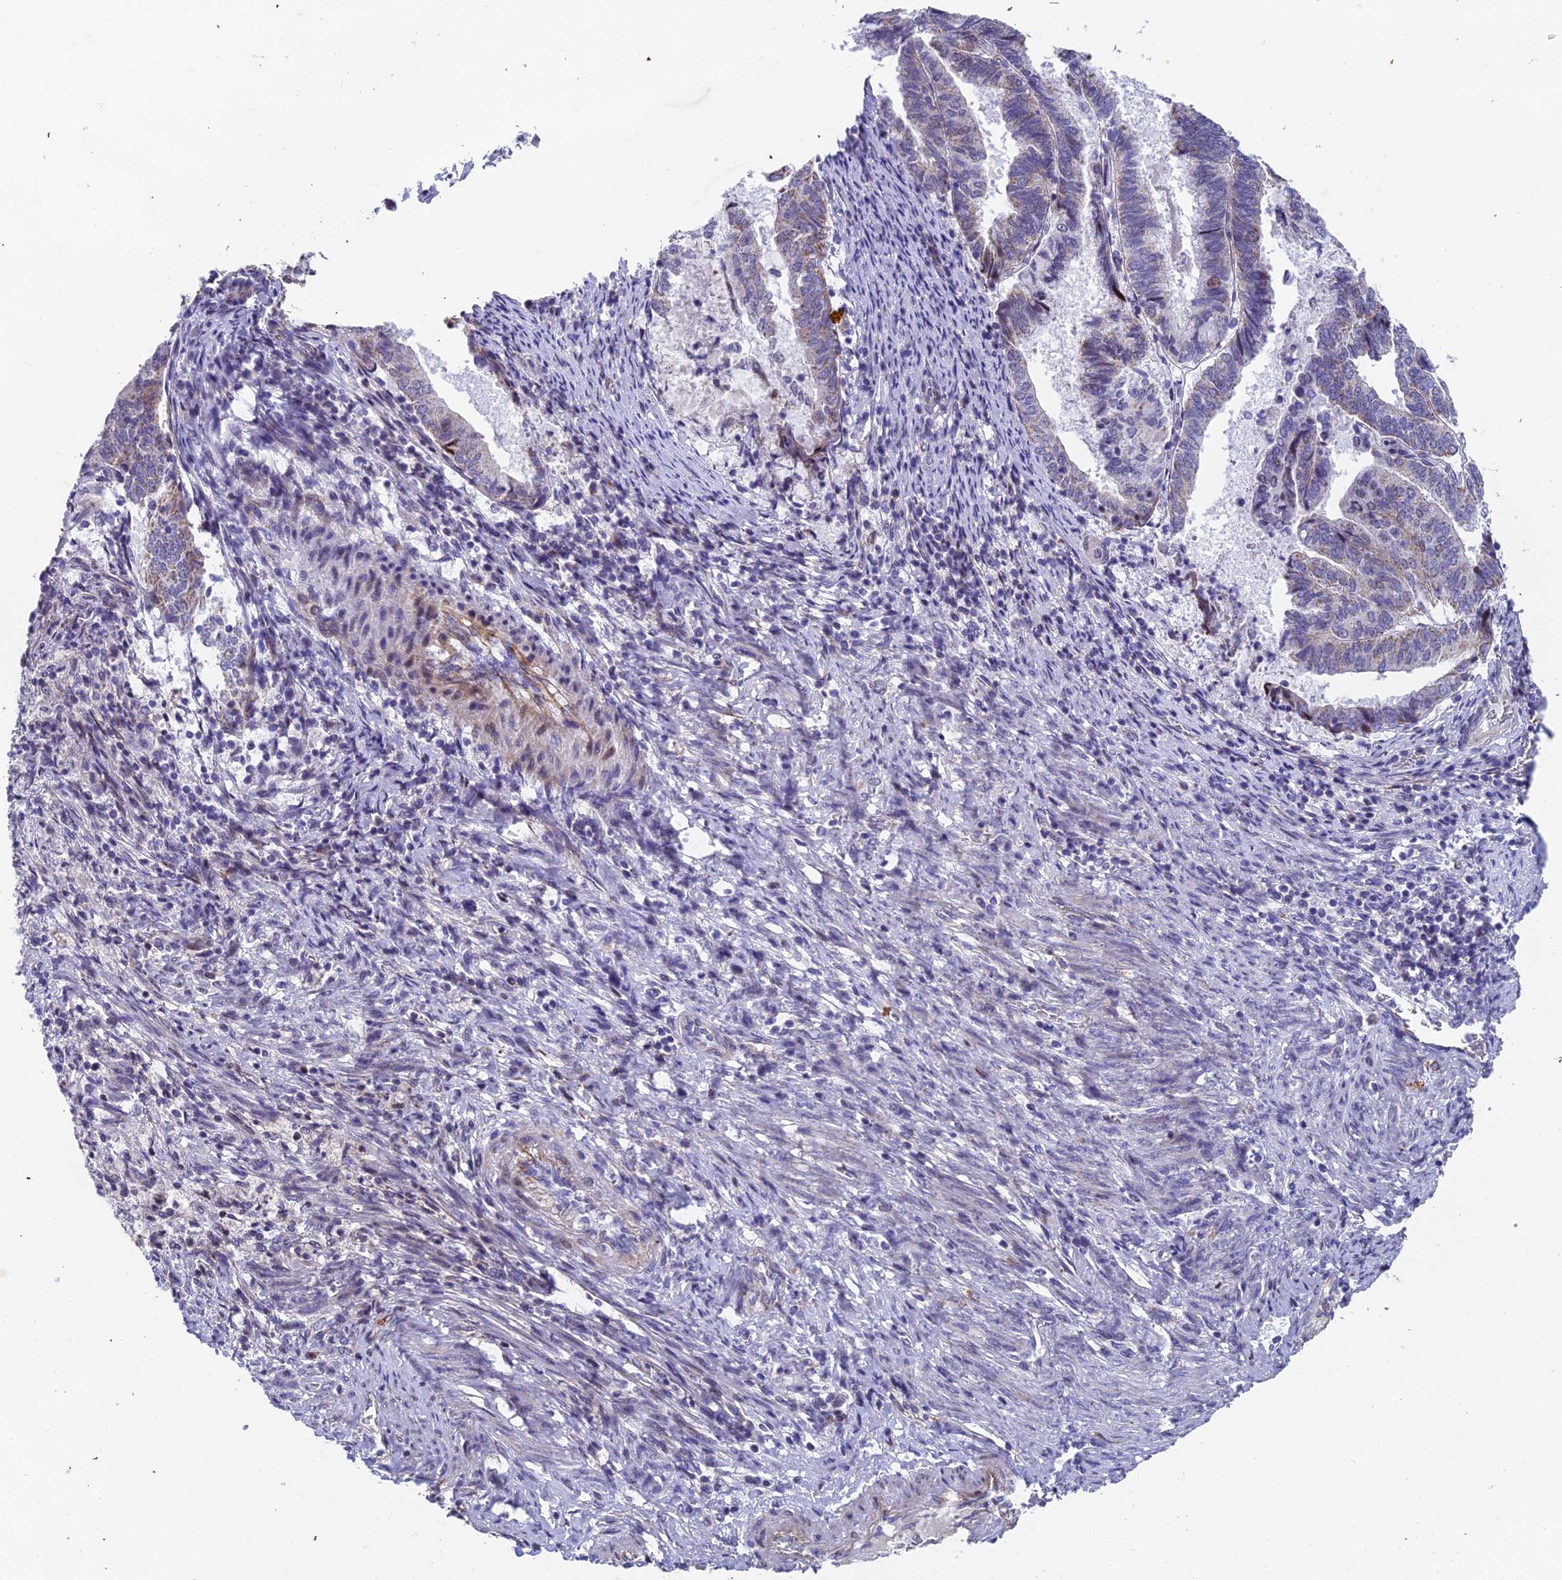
{"staining": {"intensity": "weak", "quantity": "<25%", "location": "cytoplasmic/membranous"}, "tissue": "endometrial cancer", "cell_type": "Tumor cells", "image_type": "cancer", "snomed": [{"axis": "morphology", "description": "Adenocarcinoma, NOS"}, {"axis": "topography", "description": "Endometrium"}], "caption": "High magnification brightfield microscopy of adenocarcinoma (endometrial) stained with DAB (brown) and counterstained with hematoxylin (blue): tumor cells show no significant expression.", "gene": "XKR9", "patient": {"sex": "female", "age": 80}}